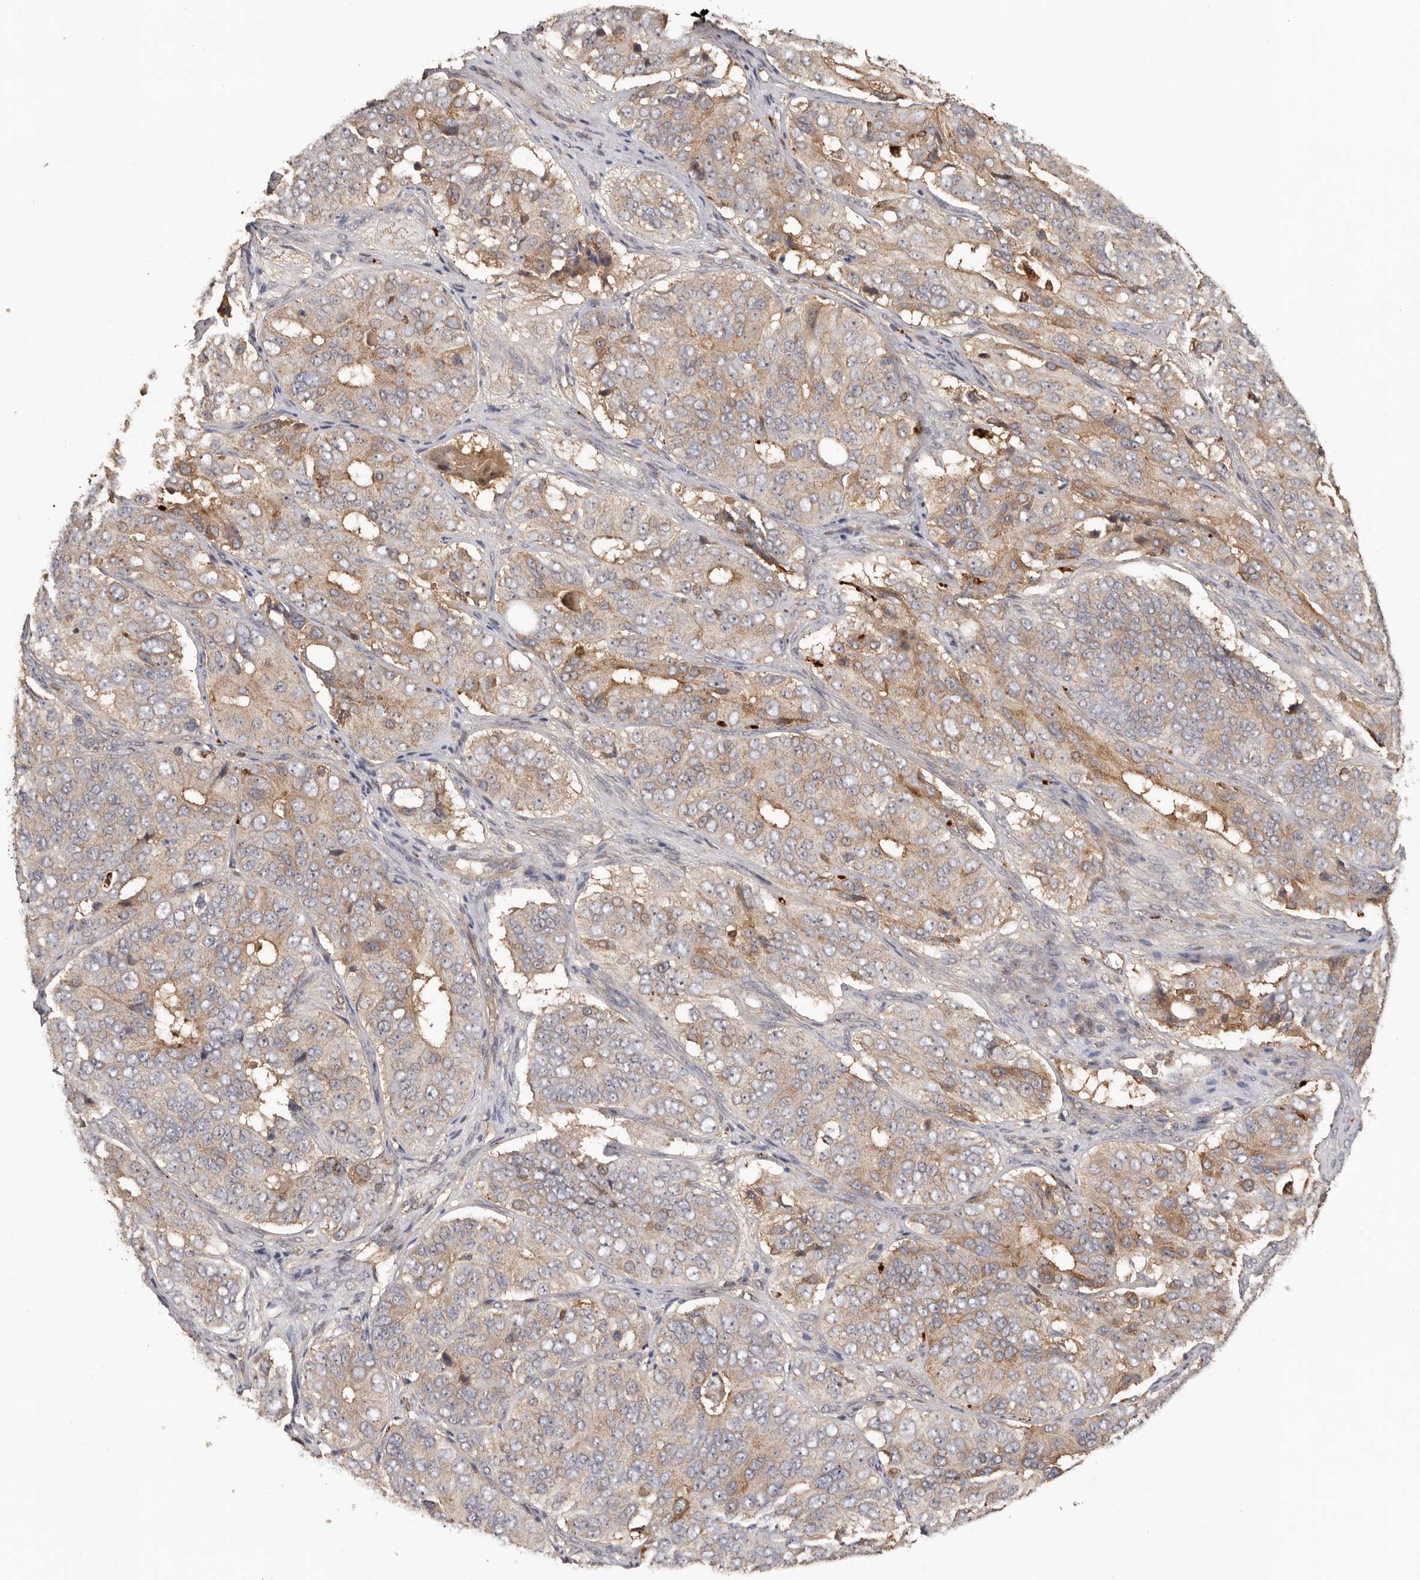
{"staining": {"intensity": "moderate", "quantity": "<25%", "location": "cytoplasmic/membranous"}, "tissue": "ovarian cancer", "cell_type": "Tumor cells", "image_type": "cancer", "snomed": [{"axis": "morphology", "description": "Carcinoma, endometroid"}, {"axis": "topography", "description": "Ovary"}], "caption": "A histopathology image of ovarian cancer (endometroid carcinoma) stained for a protein reveals moderate cytoplasmic/membranous brown staining in tumor cells. Nuclei are stained in blue.", "gene": "RWDD1", "patient": {"sex": "female", "age": 51}}